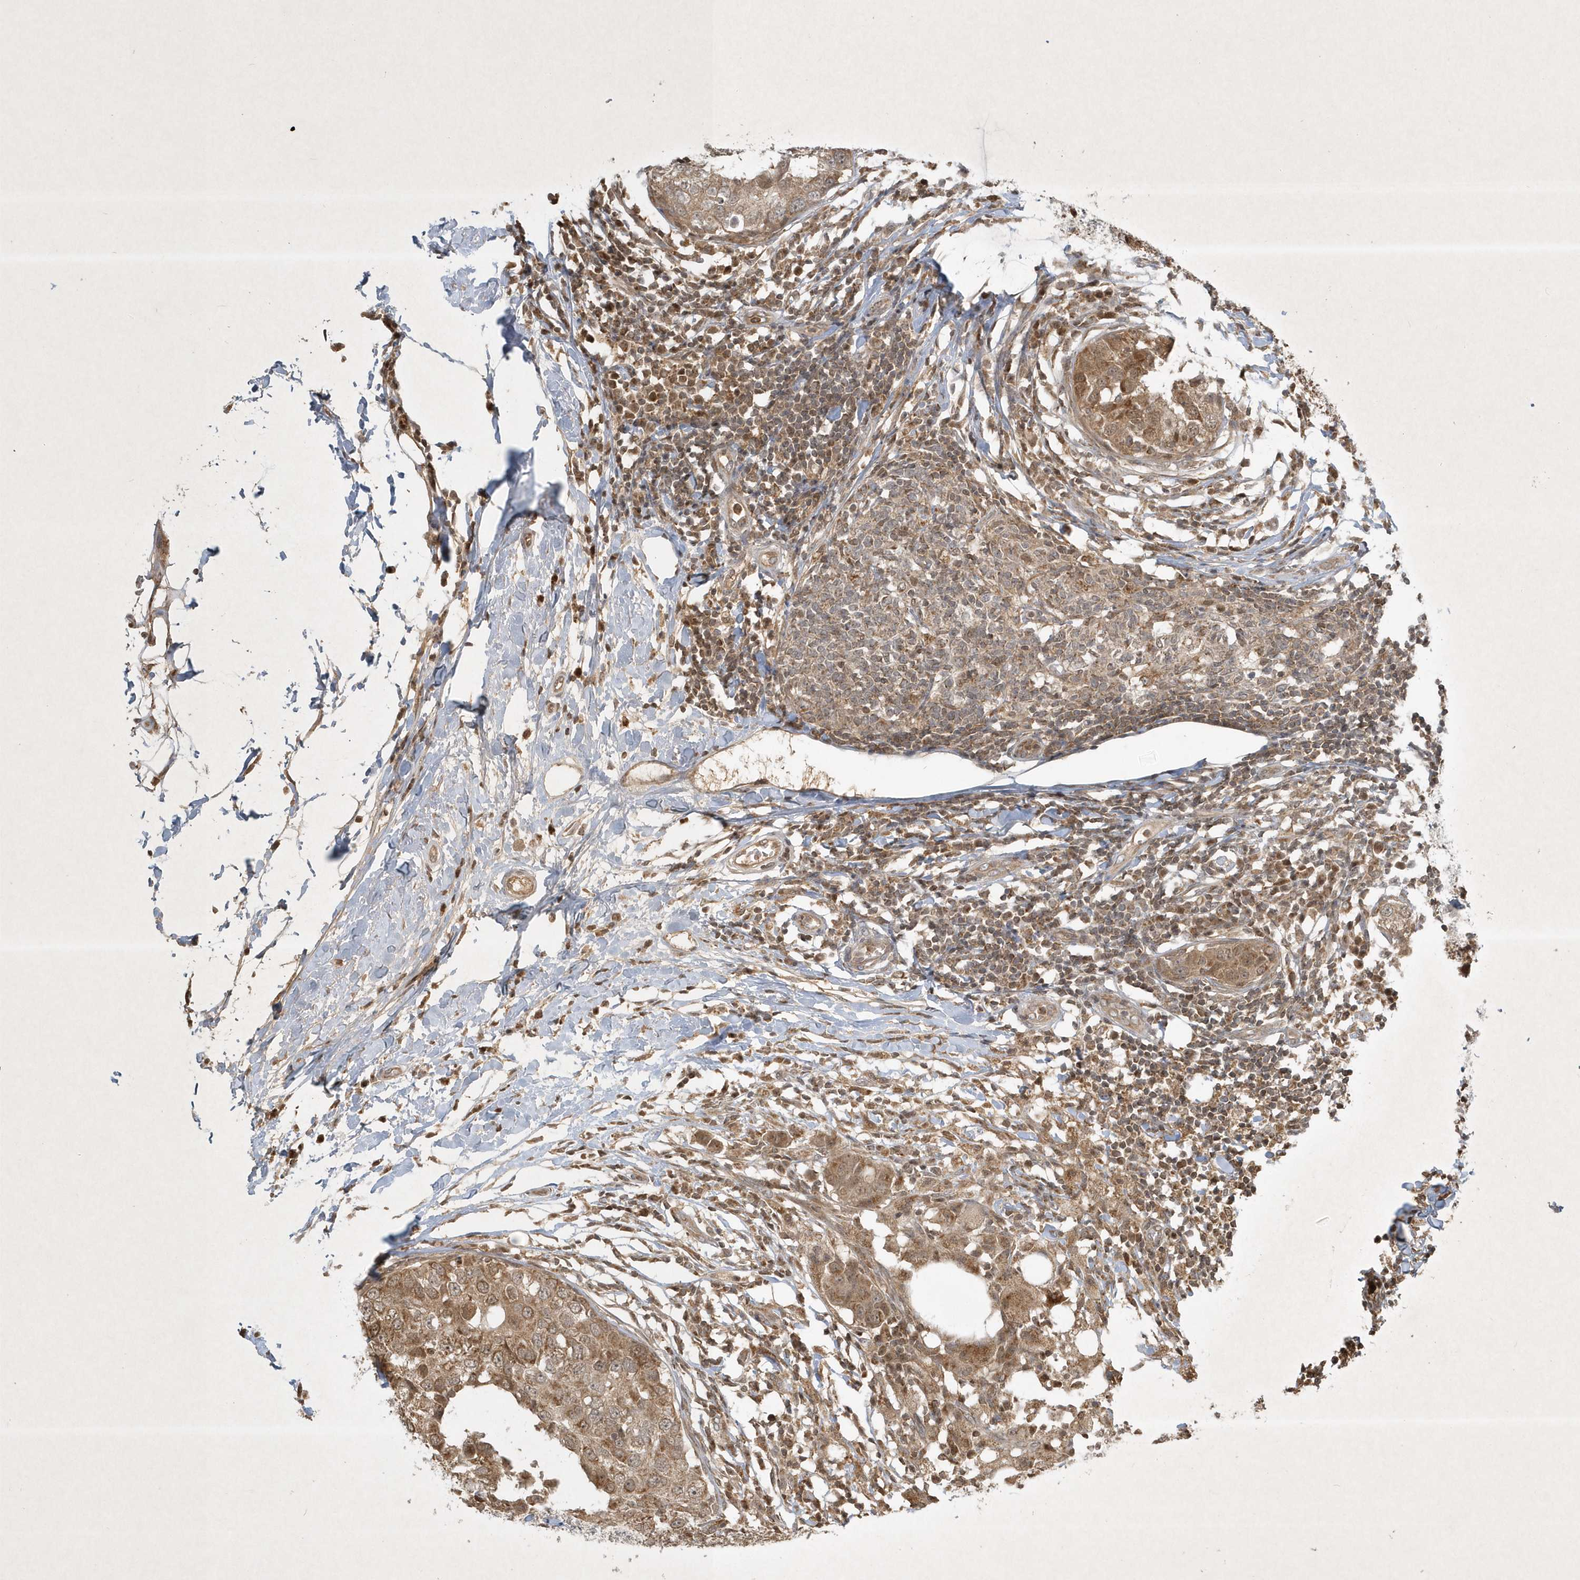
{"staining": {"intensity": "moderate", "quantity": ">75%", "location": "cytoplasmic/membranous"}, "tissue": "breast cancer", "cell_type": "Tumor cells", "image_type": "cancer", "snomed": [{"axis": "morphology", "description": "Duct carcinoma"}, {"axis": "topography", "description": "Breast"}], "caption": "Protein analysis of intraductal carcinoma (breast) tissue shows moderate cytoplasmic/membranous staining in about >75% of tumor cells.", "gene": "PLTP", "patient": {"sex": "female", "age": 27}}